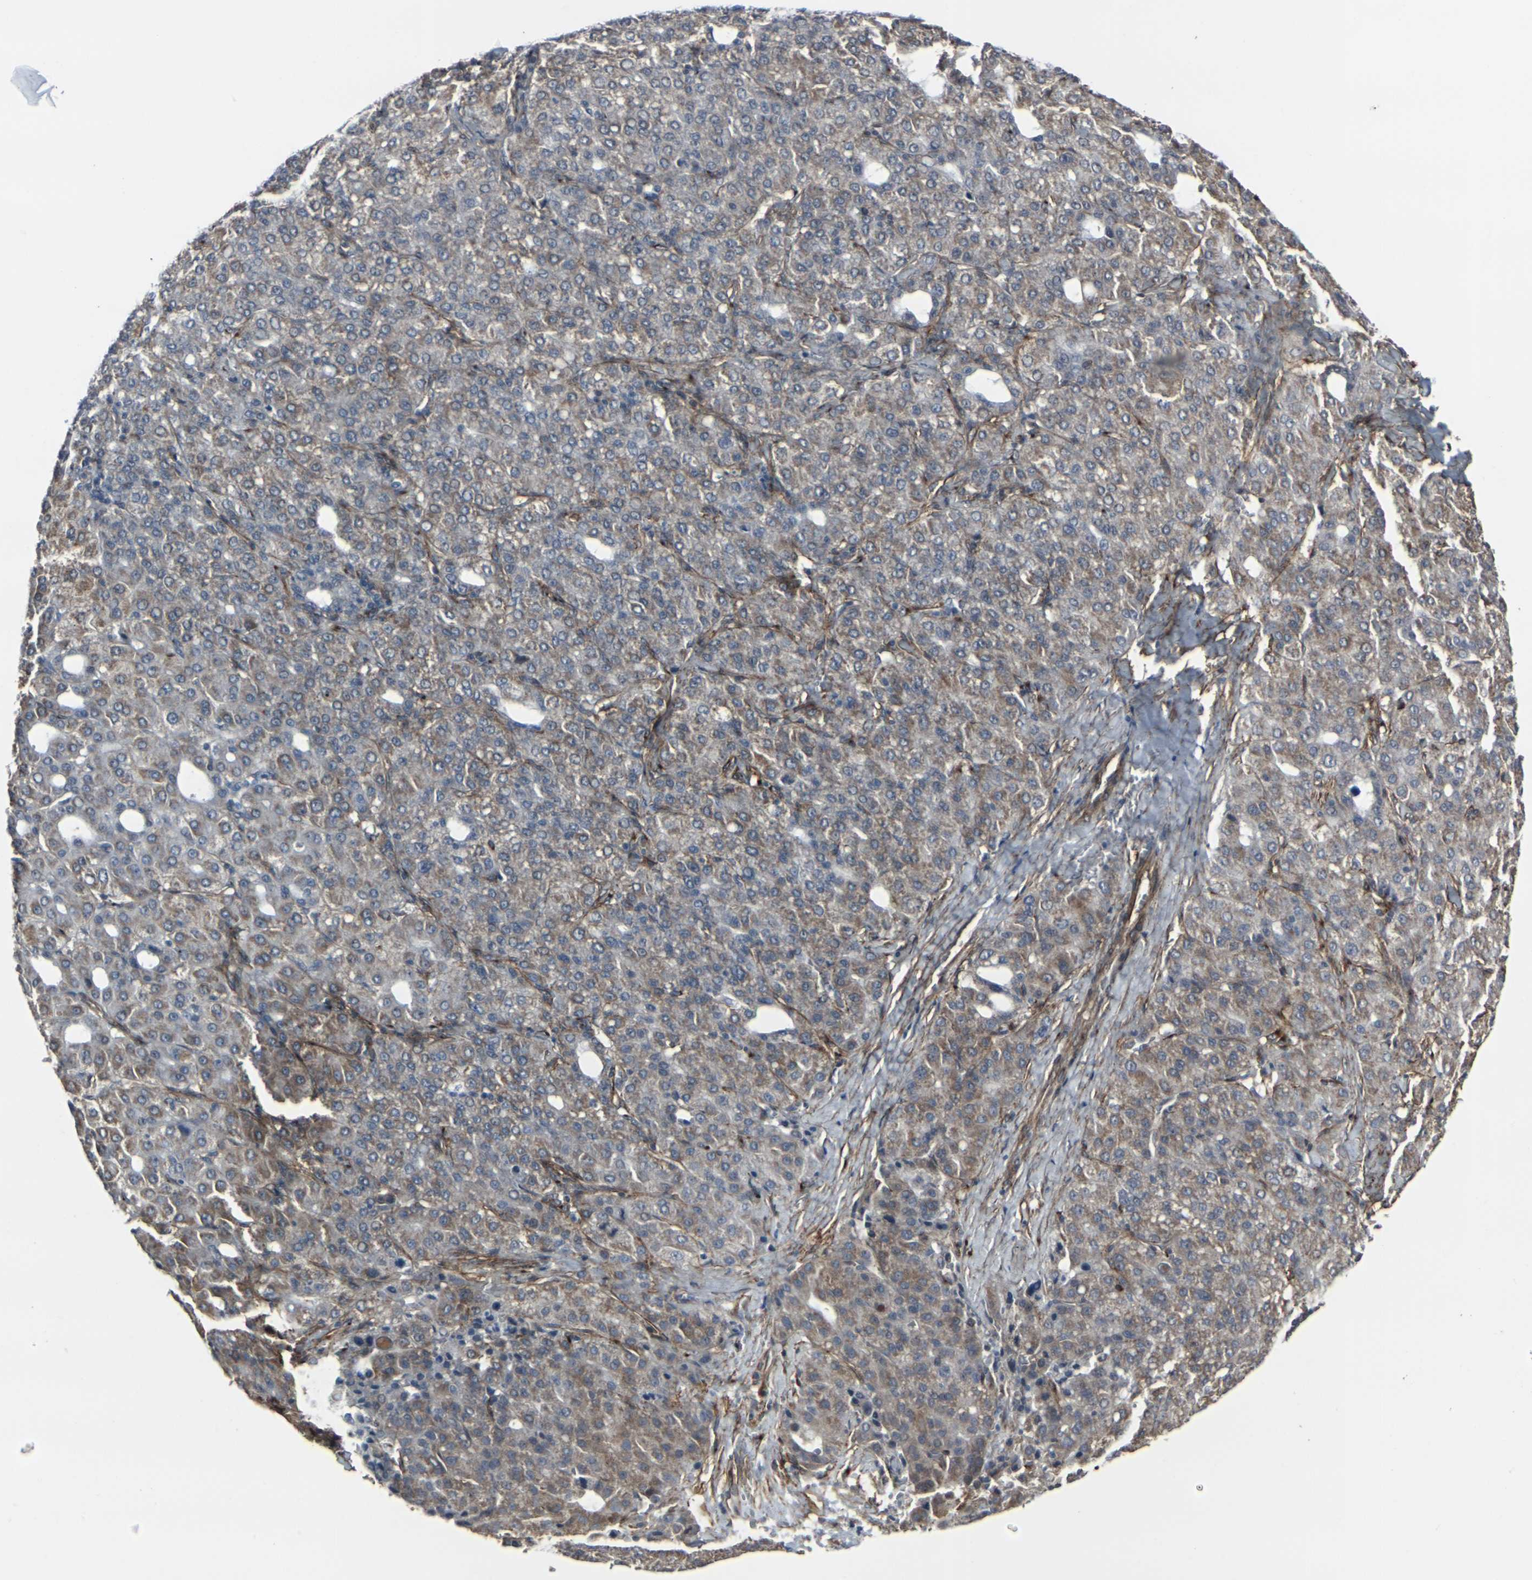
{"staining": {"intensity": "moderate", "quantity": "<25%", "location": "cytoplasmic/membranous"}, "tissue": "liver cancer", "cell_type": "Tumor cells", "image_type": "cancer", "snomed": [{"axis": "morphology", "description": "Carcinoma, Hepatocellular, NOS"}, {"axis": "topography", "description": "Liver"}], "caption": "Protein staining of liver cancer tissue exhibits moderate cytoplasmic/membranous expression in approximately <25% of tumor cells.", "gene": "MYOF", "patient": {"sex": "male", "age": 65}}